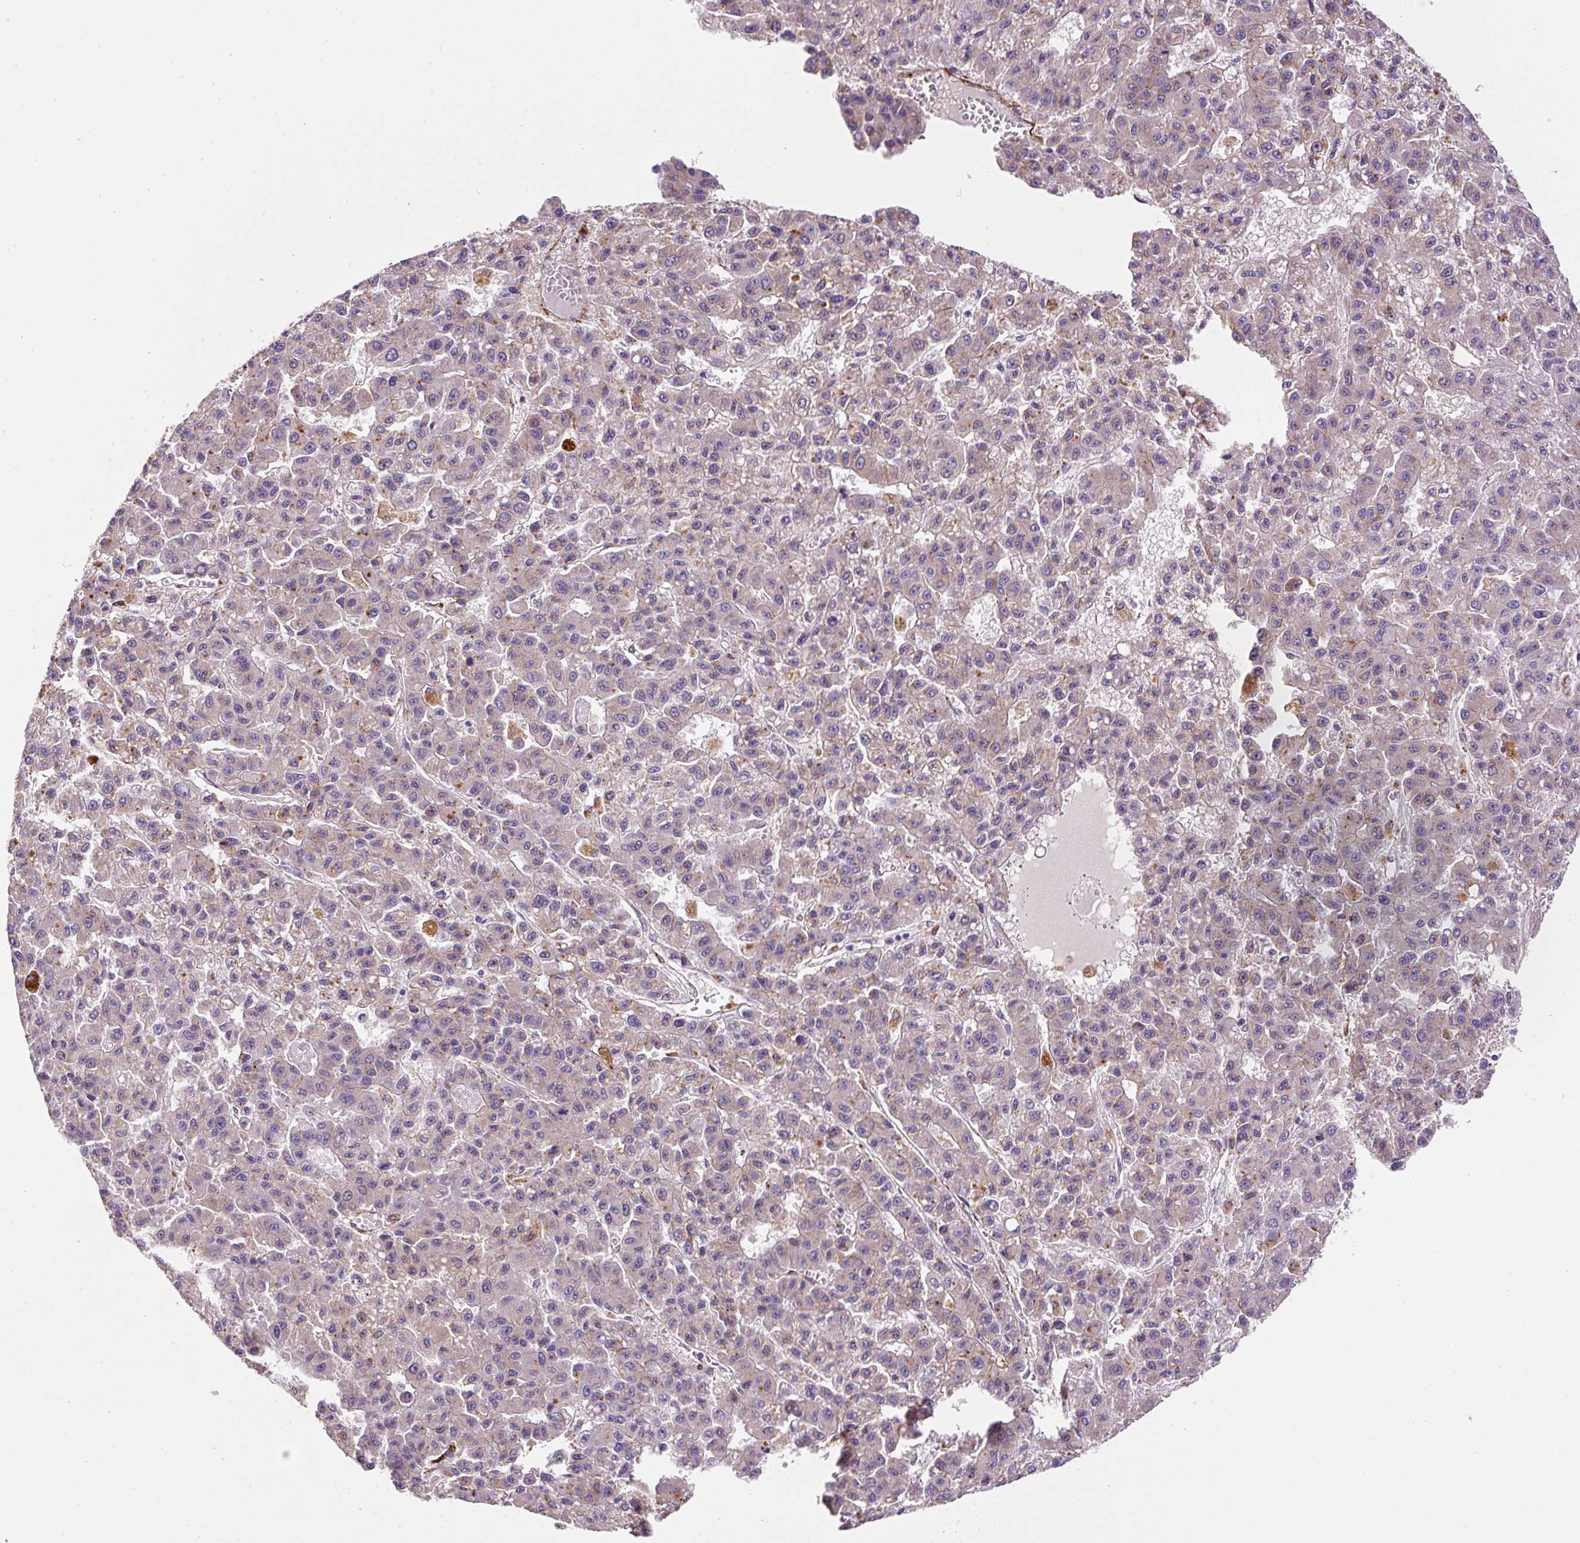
{"staining": {"intensity": "negative", "quantity": "none", "location": "none"}, "tissue": "liver cancer", "cell_type": "Tumor cells", "image_type": "cancer", "snomed": [{"axis": "morphology", "description": "Carcinoma, Hepatocellular, NOS"}, {"axis": "topography", "description": "Liver"}], "caption": "Immunohistochemistry (IHC) of hepatocellular carcinoma (liver) displays no positivity in tumor cells.", "gene": "RNF170", "patient": {"sex": "male", "age": 70}}